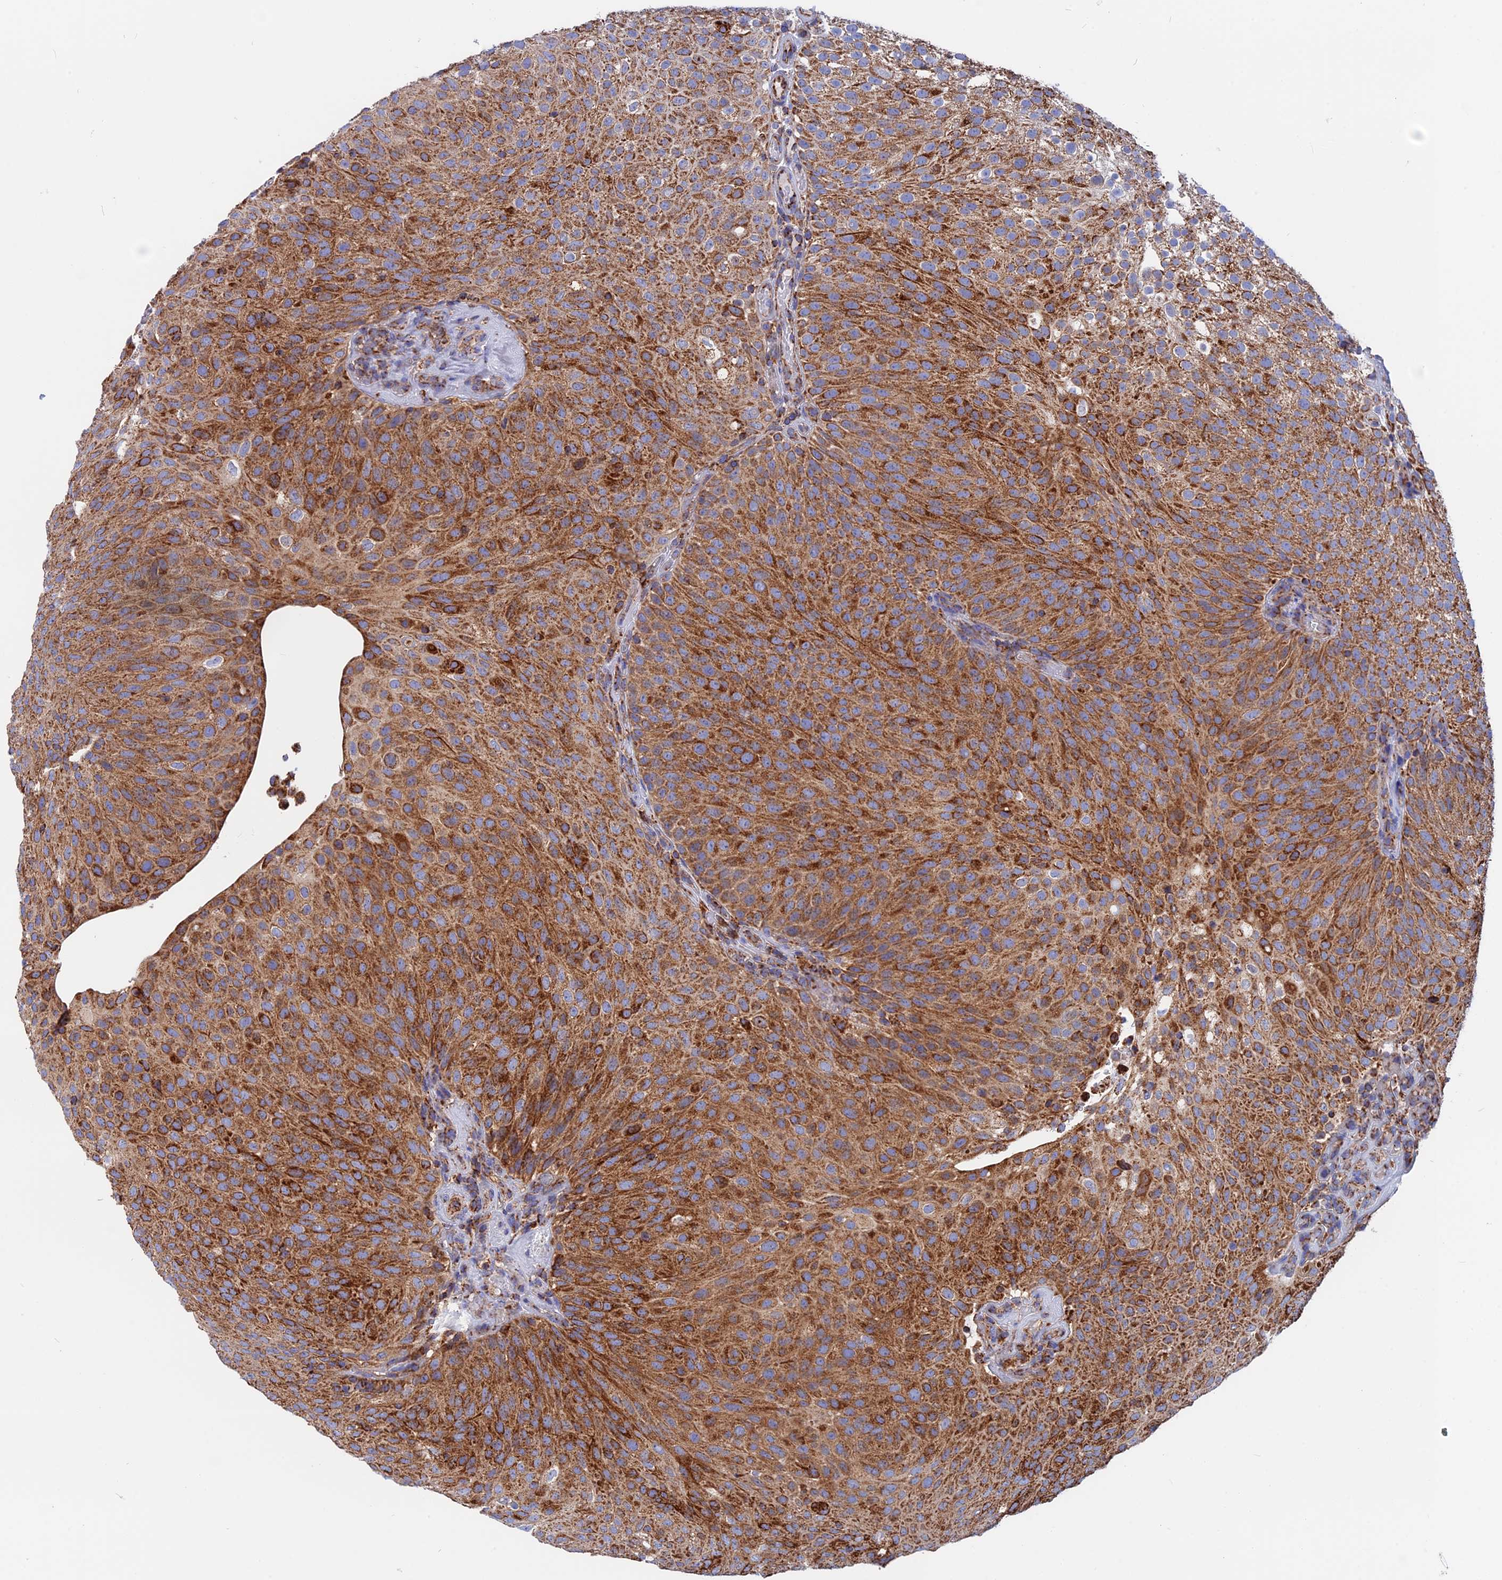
{"staining": {"intensity": "strong", "quantity": ">75%", "location": "cytoplasmic/membranous"}, "tissue": "urothelial cancer", "cell_type": "Tumor cells", "image_type": "cancer", "snomed": [{"axis": "morphology", "description": "Urothelial carcinoma, Low grade"}, {"axis": "topography", "description": "Urinary bladder"}], "caption": "Low-grade urothelial carcinoma stained with IHC shows strong cytoplasmic/membranous staining in approximately >75% of tumor cells.", "gene": "WDR83", "patient": {"sex": "male", "age": 78}}